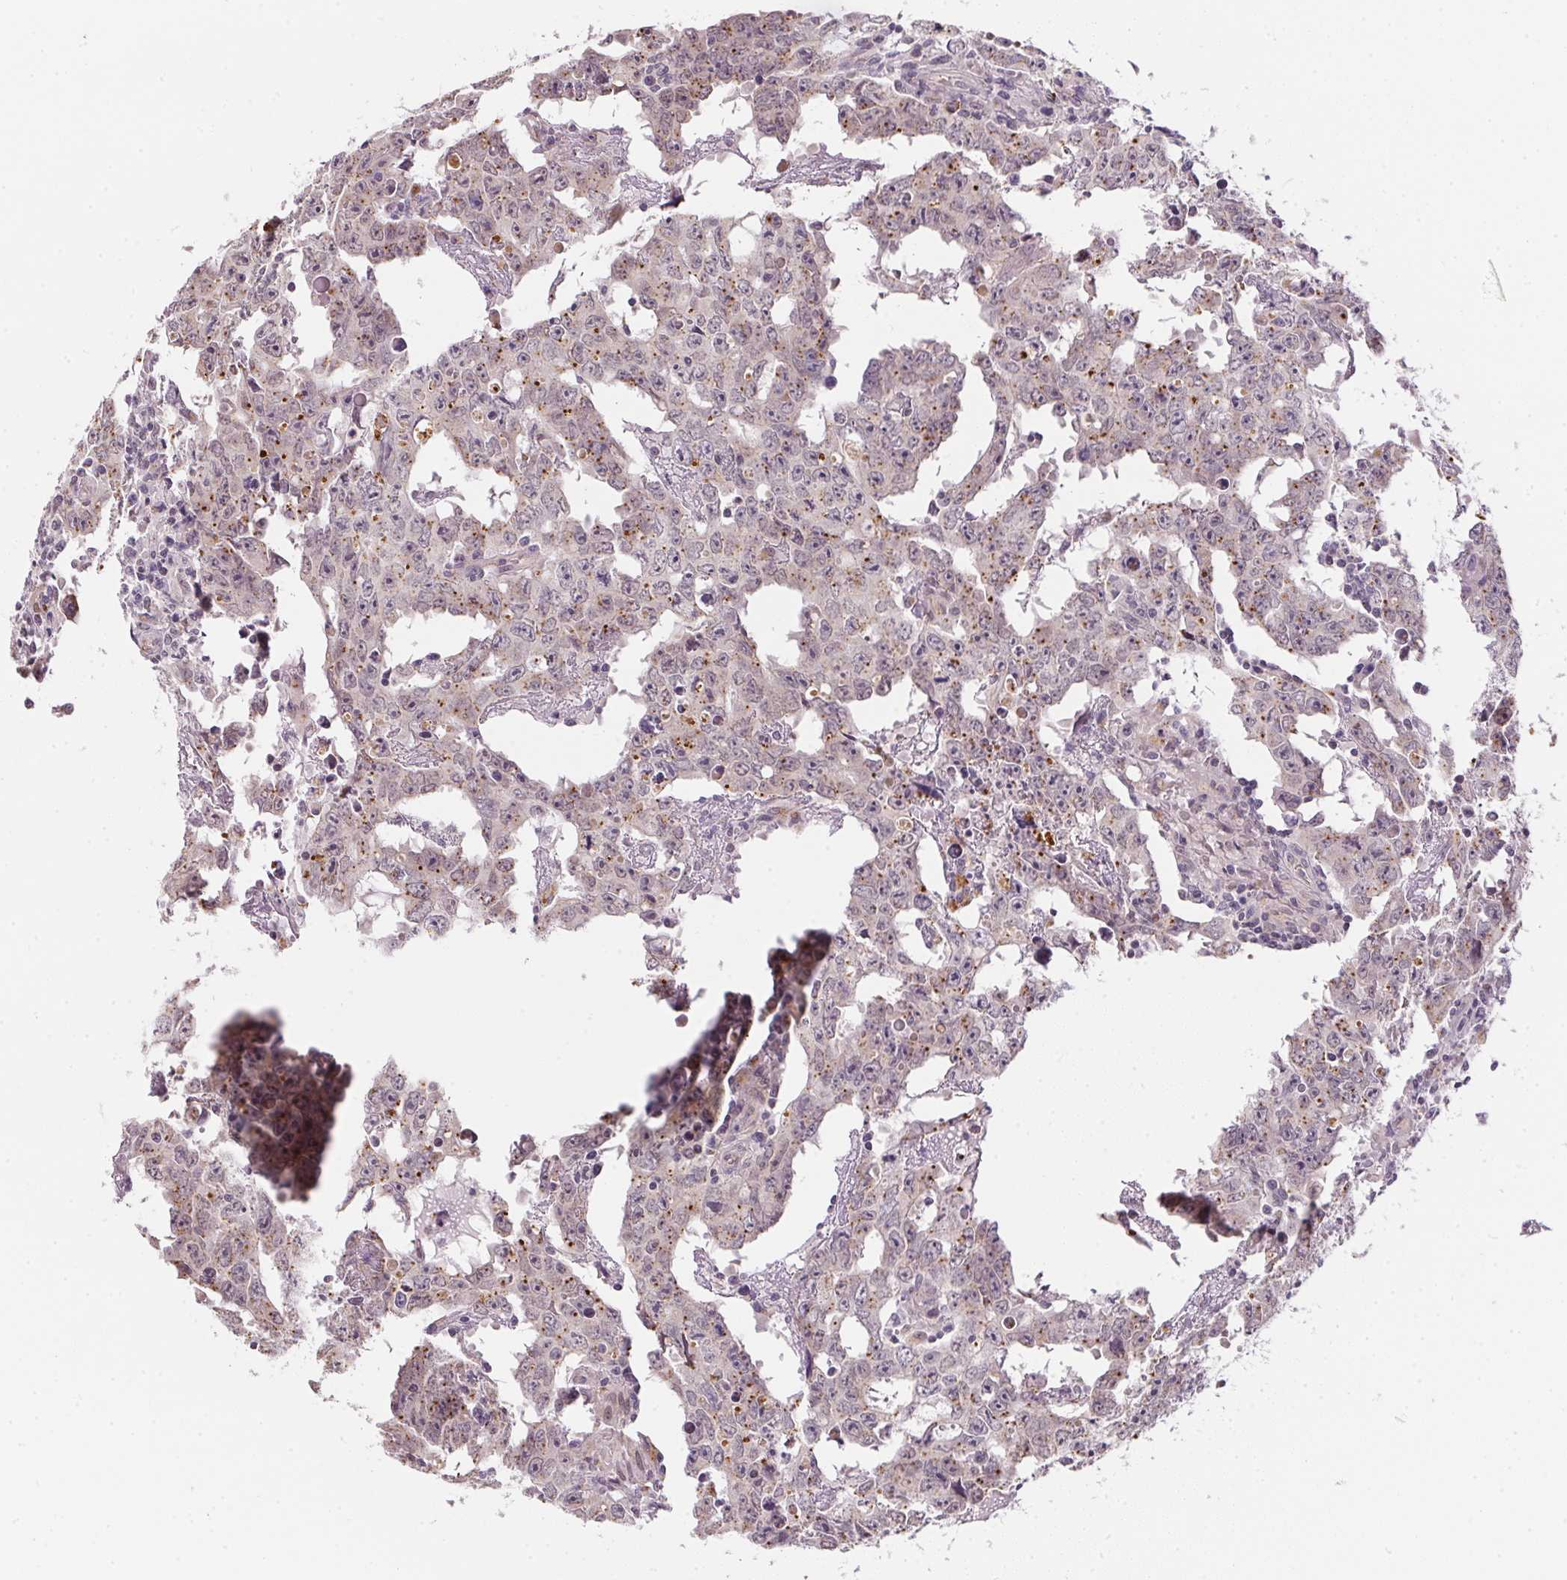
{"staining": {"intensity": "moderate", "quantity": "25%-75%", "location": "cytoplasmic/membranous"}, "tissue": "testis cancer", "cell_type": "Tumor cells", "image_type": "cancer", "snomed": [{"axis": "morphology", "description": "Carcinoma, Embryonal, NOS"}, {"axis": "topography", "description": "Testis"}], "caption": "Protein analysis of testis embryonal carcinoma tissue reveals moderate cytoplasmic/membranous positivity in approximately 25%-75% of tumor cells. The staining was performed using DAB, with brown indicating positive protein expression. Nuclei are stained blue with hematoxylin.", "gene": "METTL13", "patient": {"sex": "male", "age": 22}}